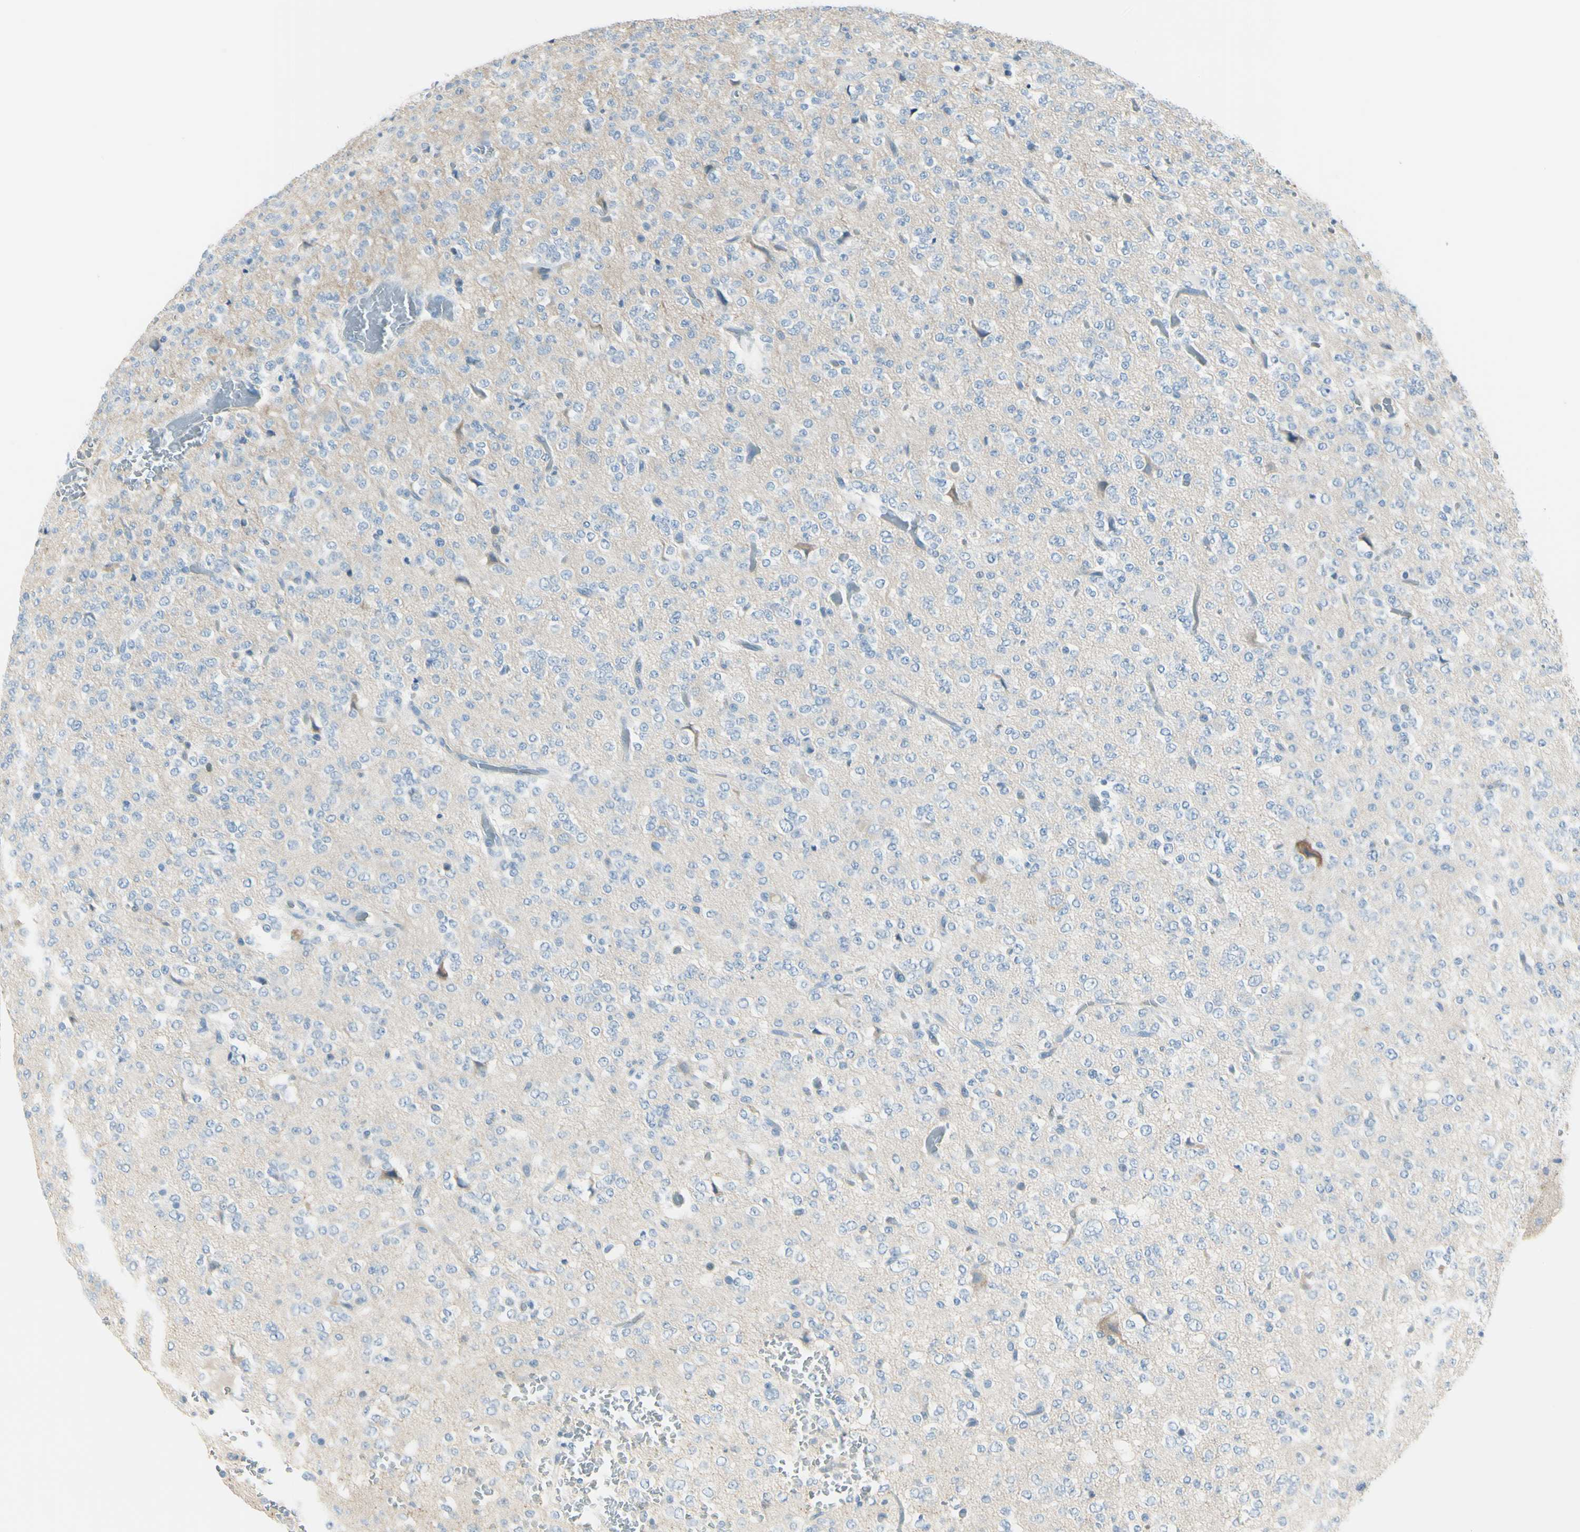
{"staining": {"intensity": "negative", "quantity": "none", "location": "none"}, "tissue": "glioma", "cell_type": "Tumor cells", "image_type": "cancer", "snomed": [{"axis": "morphology", "description": "Glioma, malignant, Low grade"}, {"axis": "topography", "description": "Brain"}], "caption": "Micrograph shows no significant protein staining in tumor cells of glioma.", "gene": "DLG4", "patient": {"sex": "male", "age": 38}}